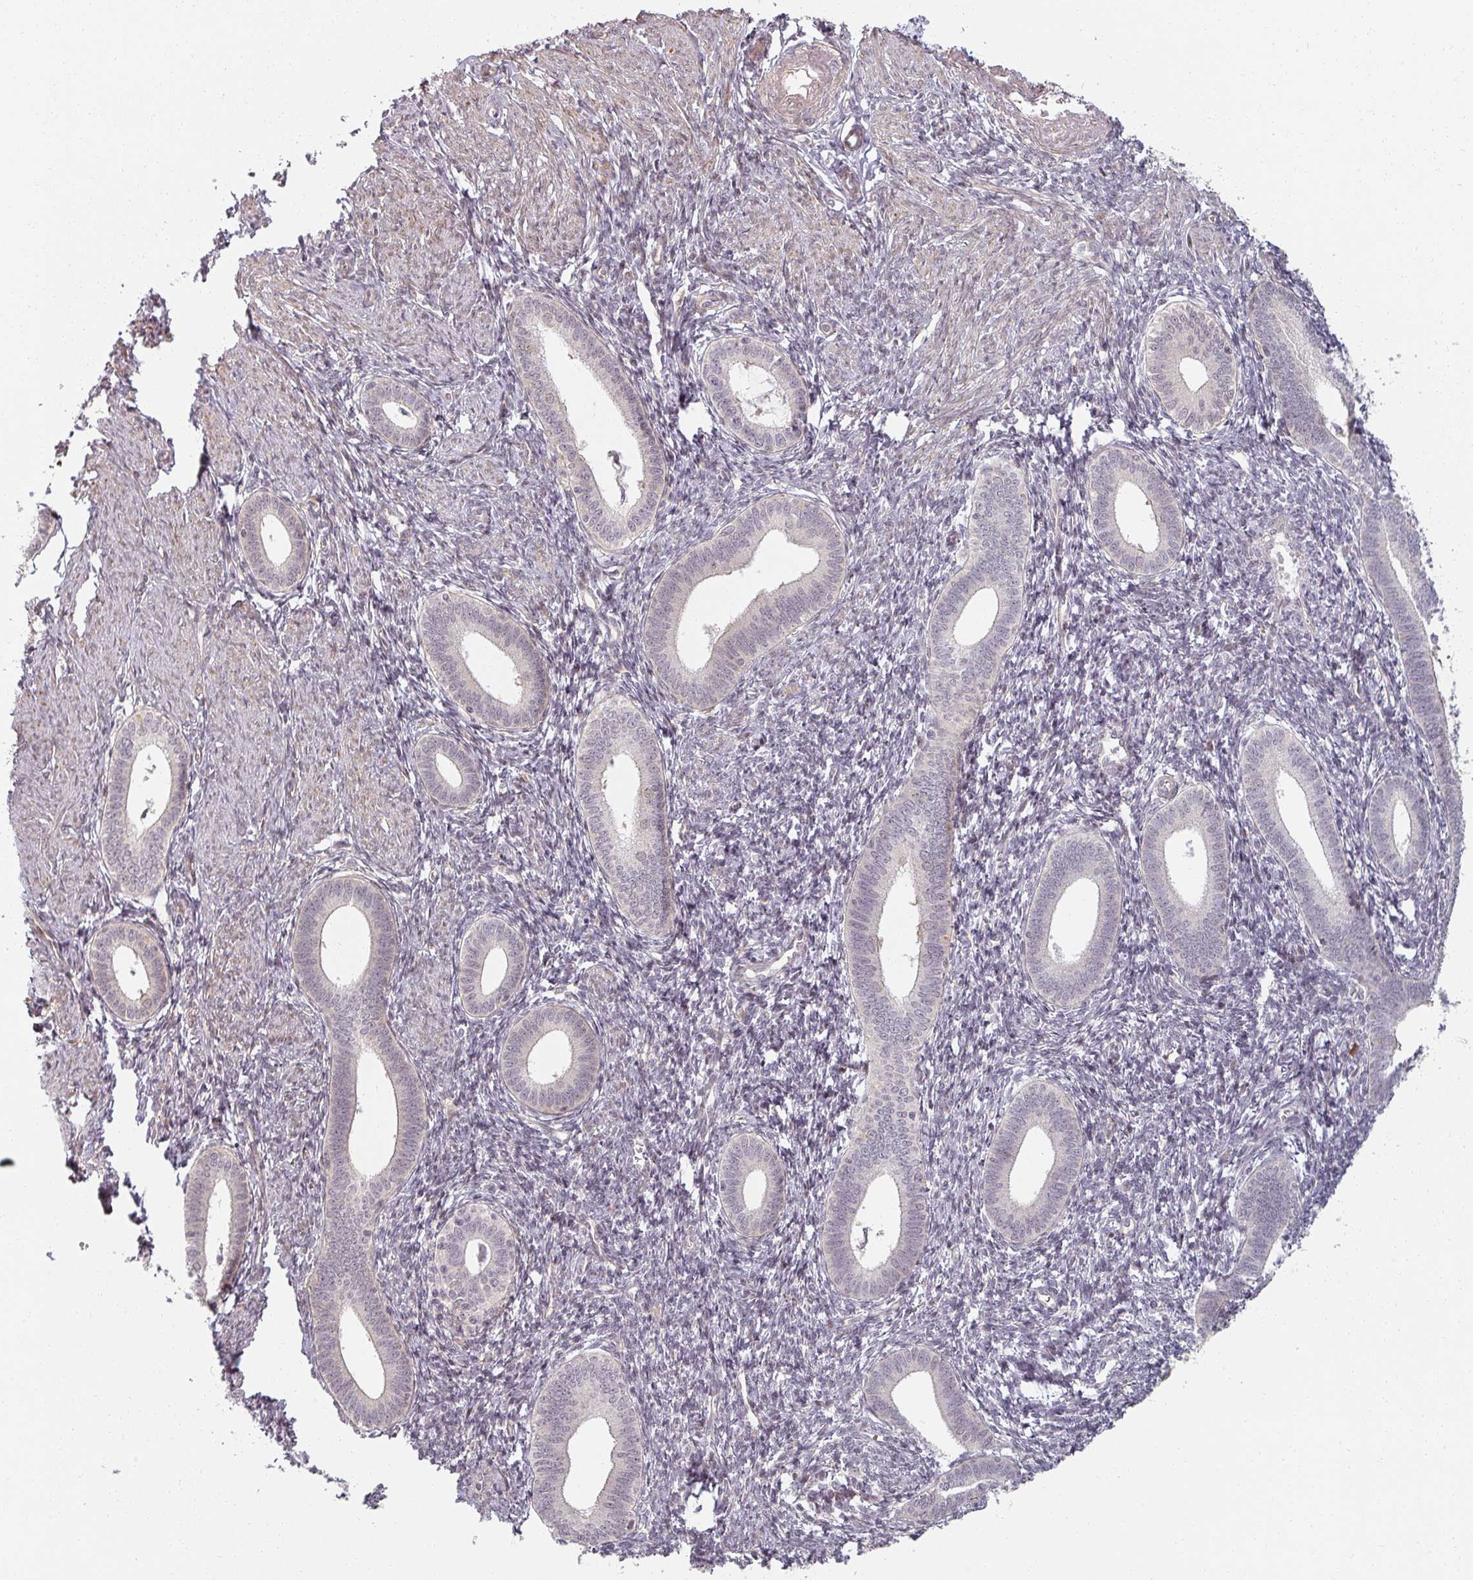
{"staining": {"intensity": "negative", "quantity": "none", "location": "none"}, "tissue": "endometrium", "cell_type": "Cells in endometrial stroma", "image_type": "normal", "snomed": [{"axis": "morphology", "description": "Normal tissue, NOS"}, {"axis": "topography", "description": "Endometrium"}], "caption": "Normal endometrium was stained to show a protein in brown. There is no significant expression in cells in endometrial stroma.", "gene": "MED19", "patient": {"sex": "female", "age": 41}}